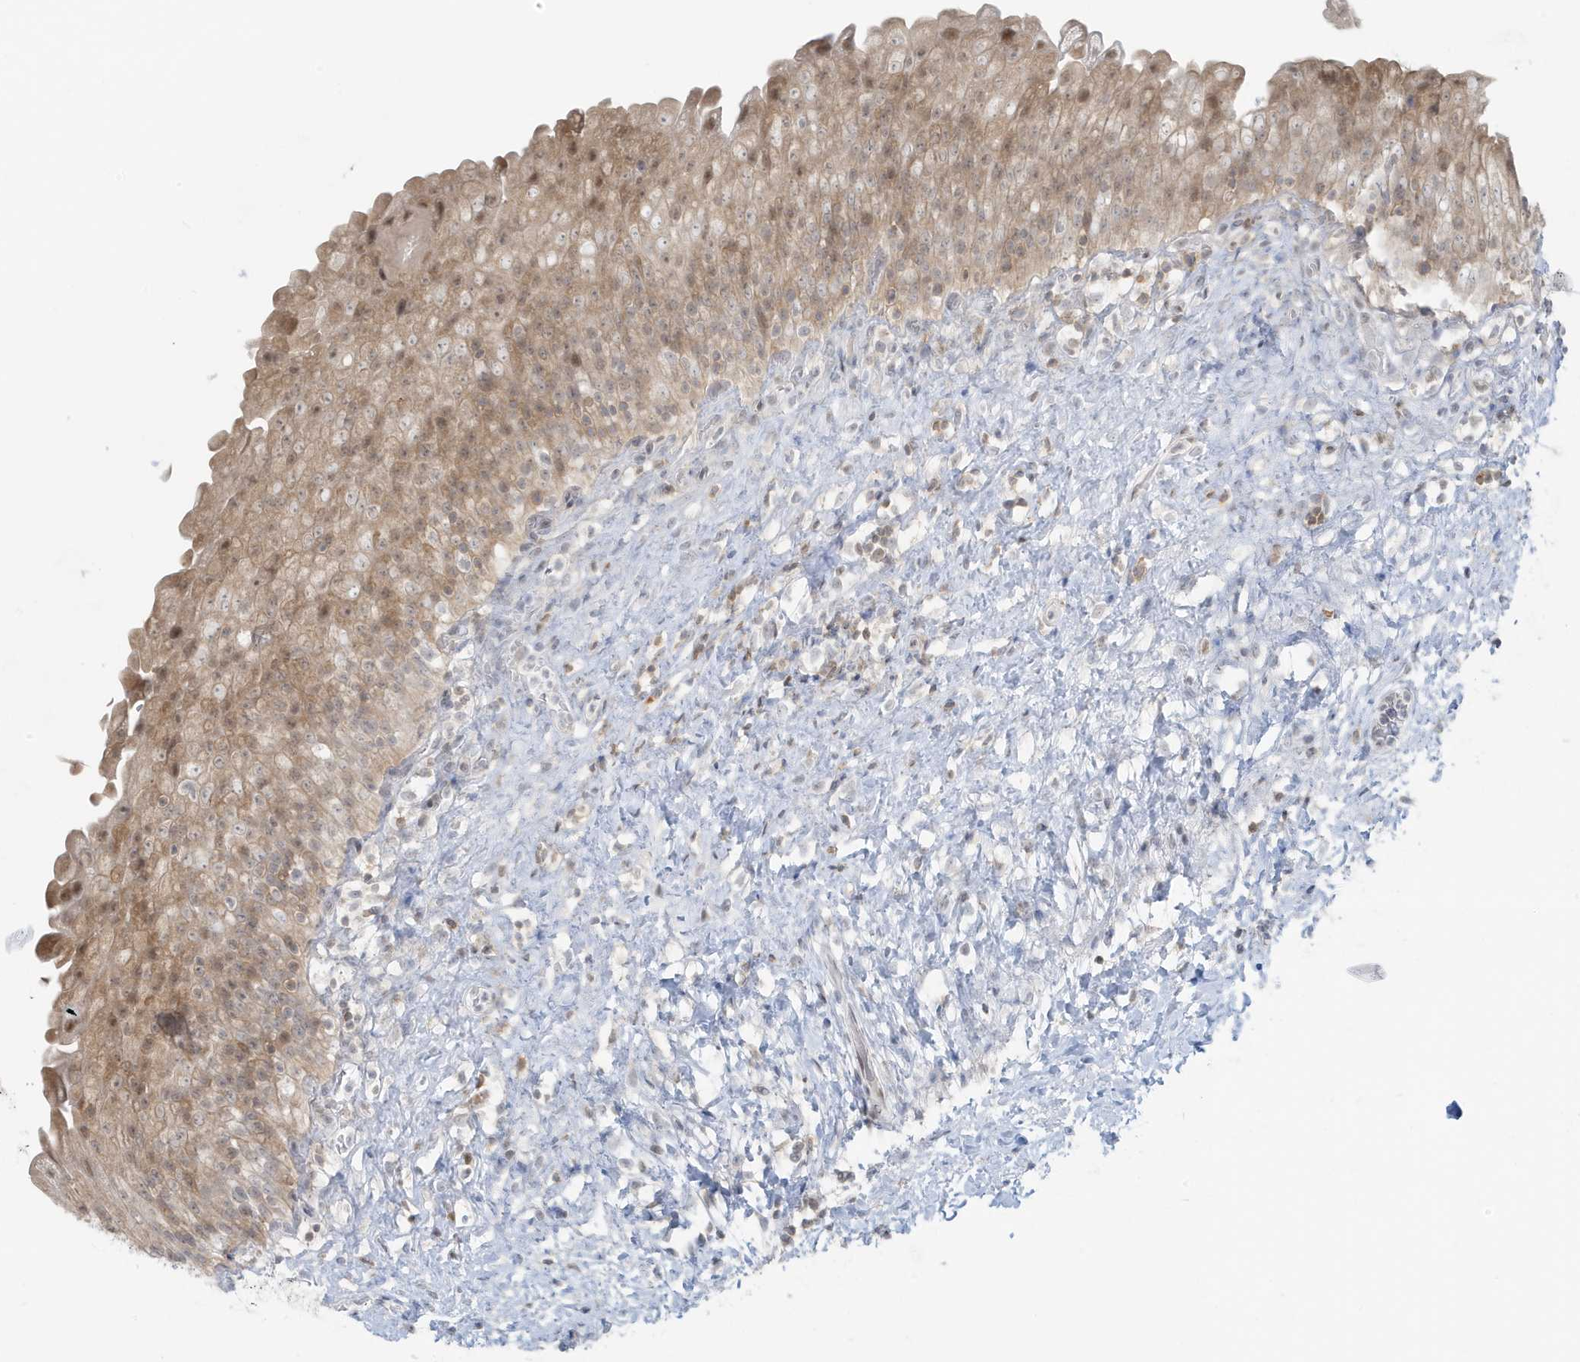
{"staining": {"intensity": "moderate", "quantity": "<25%", "location": "cytoplasmic/membranous,nuclear"}, "tissue": "urinary bladder", "cell_type": "Urothelial cells", "image_type": "normal", "snomed": [{"axis": "morphology", "description": "Normal tissue, NOS"}, {"axis": "topography", "description": "Urinary bladder"}], "caption": "Benign urinary bladder shows moderate cytoplasmic/membranous,nuclear expression in about <25% of urothelial cells The staining was performed using DAB (3,3'-diaminobenzidine), with brown indicating positive protein expression. Nuclei are stained blue with hematoxylin..", "gene": "OGA", "patient": {"sex": "female", "age": 27}}